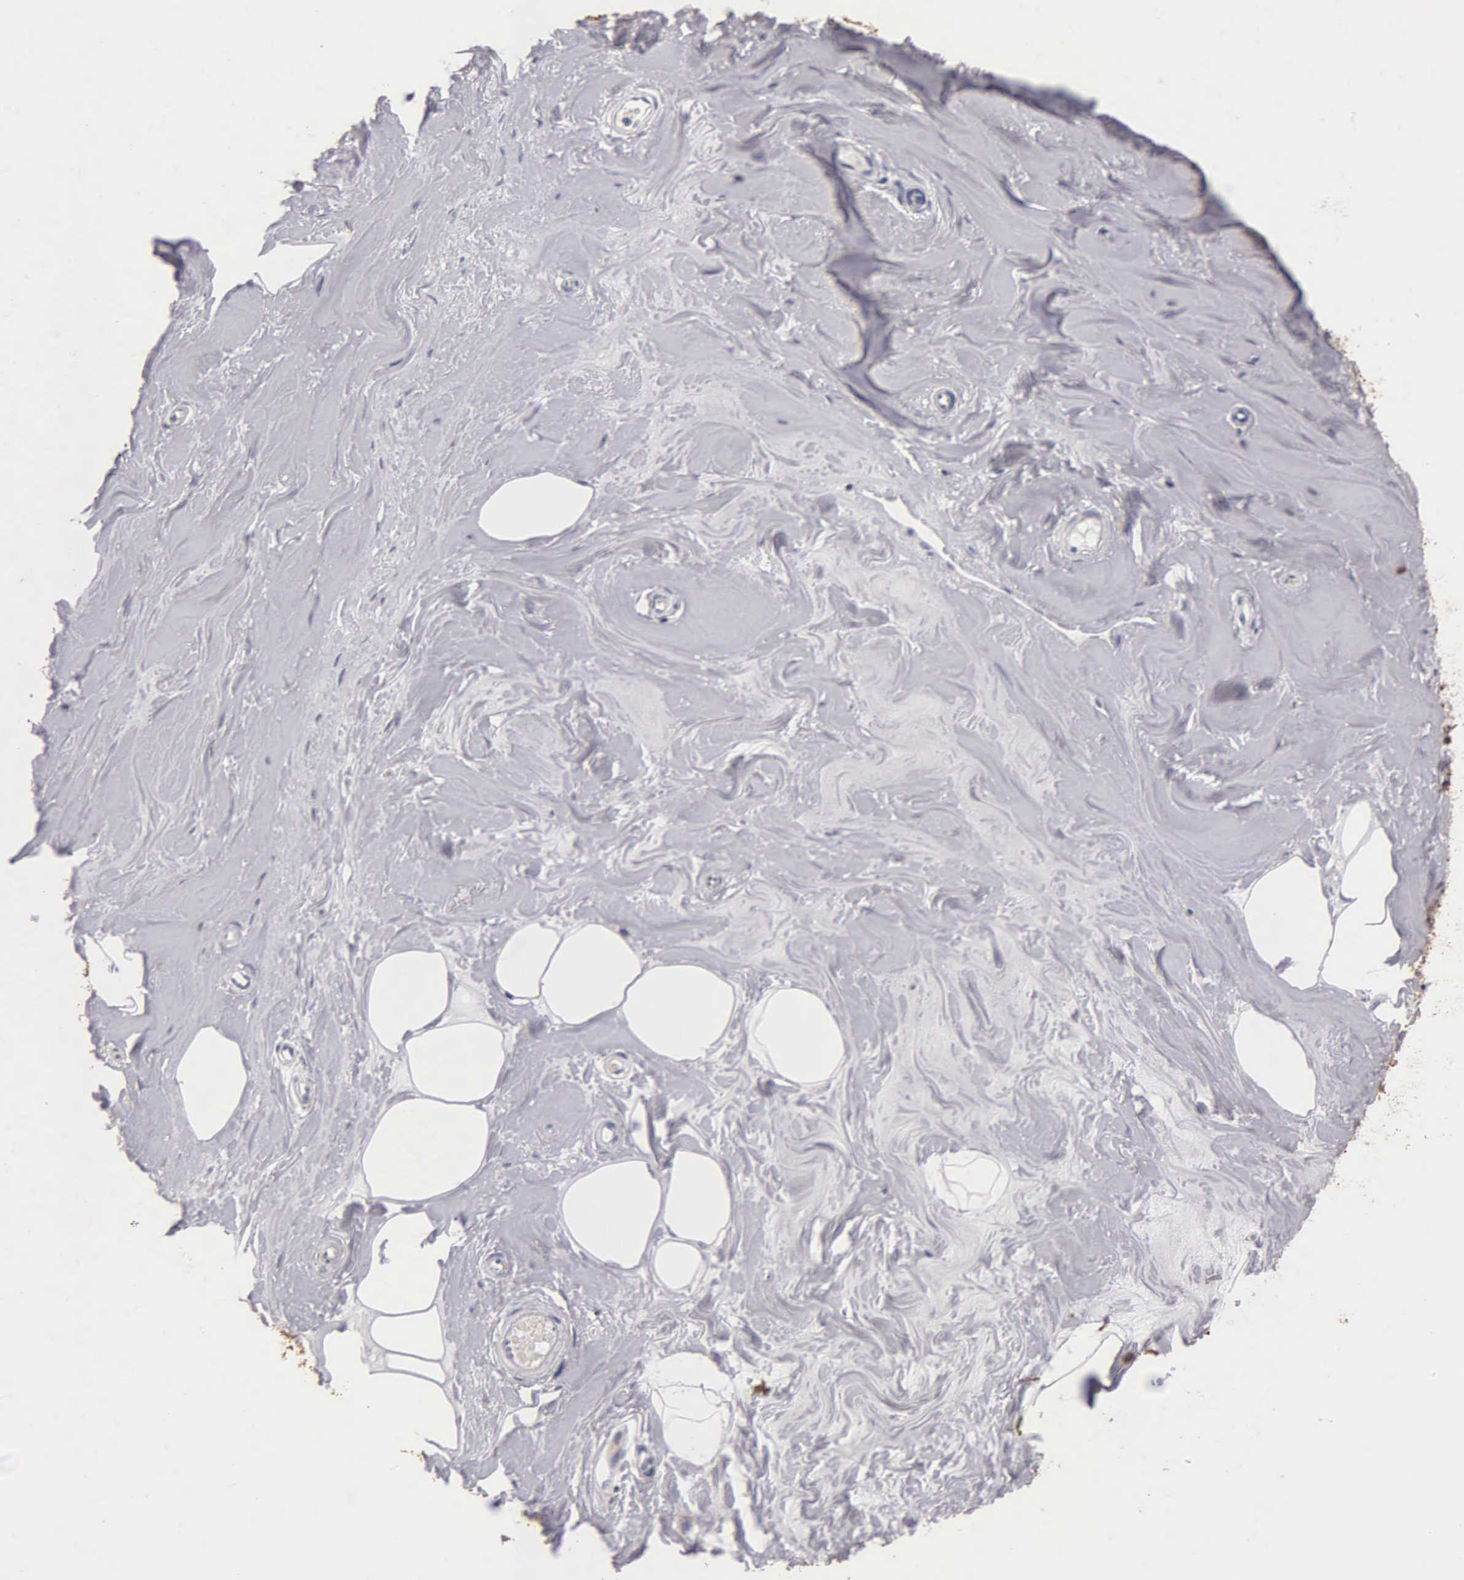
{"staining": {"intensity": "negative", "quantity": "none", "location": "none"}, "tissue": "breast", "cell_type": "Adipocytes", "image_type": "normal", "snomed": [{"axis": "morphology", "description": "Normal tissue, NOS"}, {"axis": "topography", "description": "Breast"}], "caption": "DAB (3,3'-diaminobenzidine) immunohistochemical staining of benign human breast exhibits no significant positivity in adipocytes.", "gene": "SST", "patient": {"sex": "female", "age": 44}}